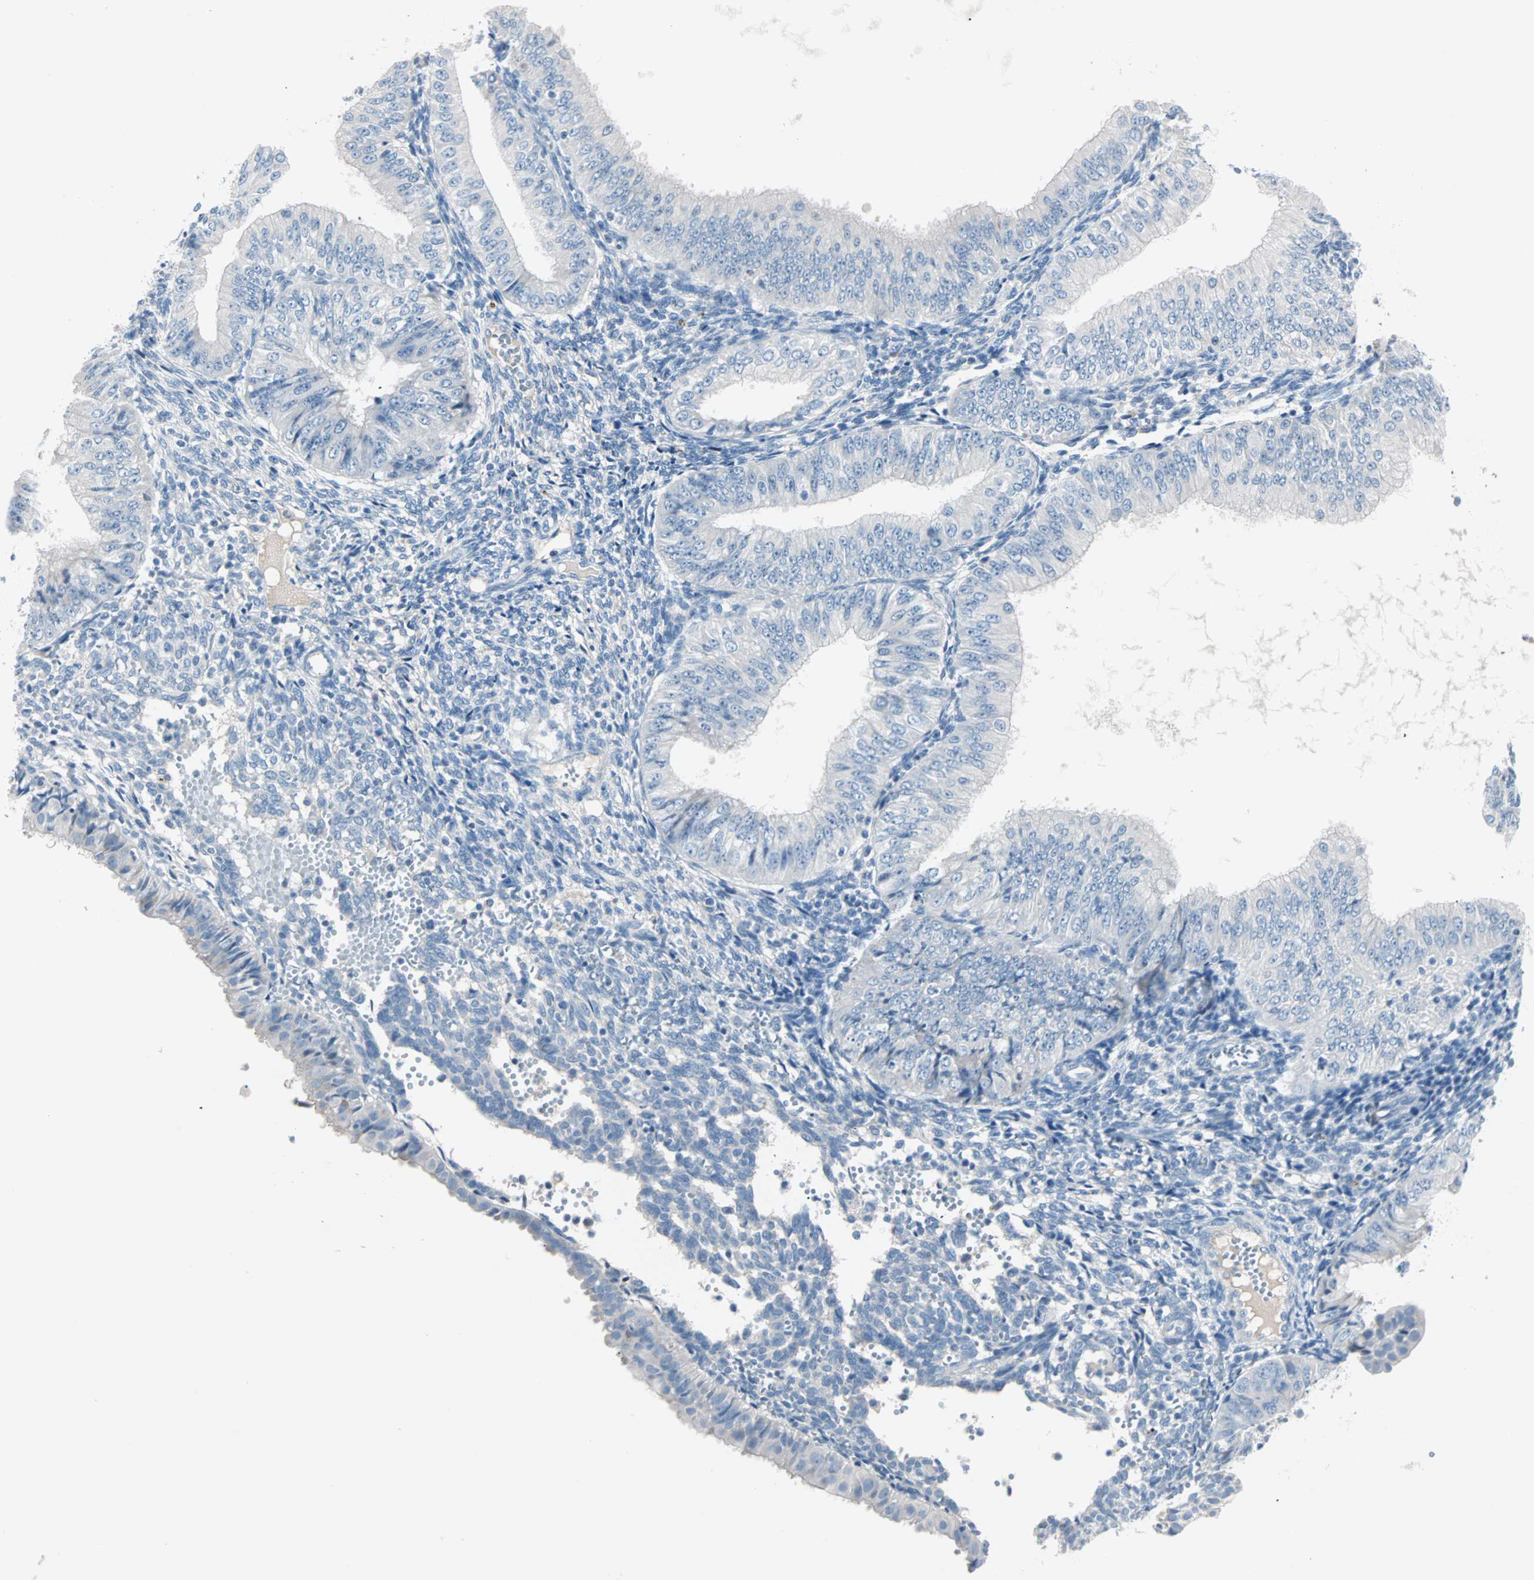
{"staining": {"intensity": "negative", "quantity": "none", "location": "none"}, "tissue": "endometrial cancer", "cell_type": "Tumor cells", "image_type": "cancer", "snomed": [{"axis": "morphology", "description": "Normal tissue, NOS"}, {"axis": "morphology", "description": "Adenocarcinoma, NOS"}, {"axis": "topography", "description": "Endometrium"}], "caption": "This histopathology image is of adenocarcinoma (endometrial) stained with immunohistochemistry to label a protein in brown with the nuclei are counter-stained blue. There is no staining in tumor cells.", "gene": "NEFH", "patient": {"sex": "female", "age": 53}}